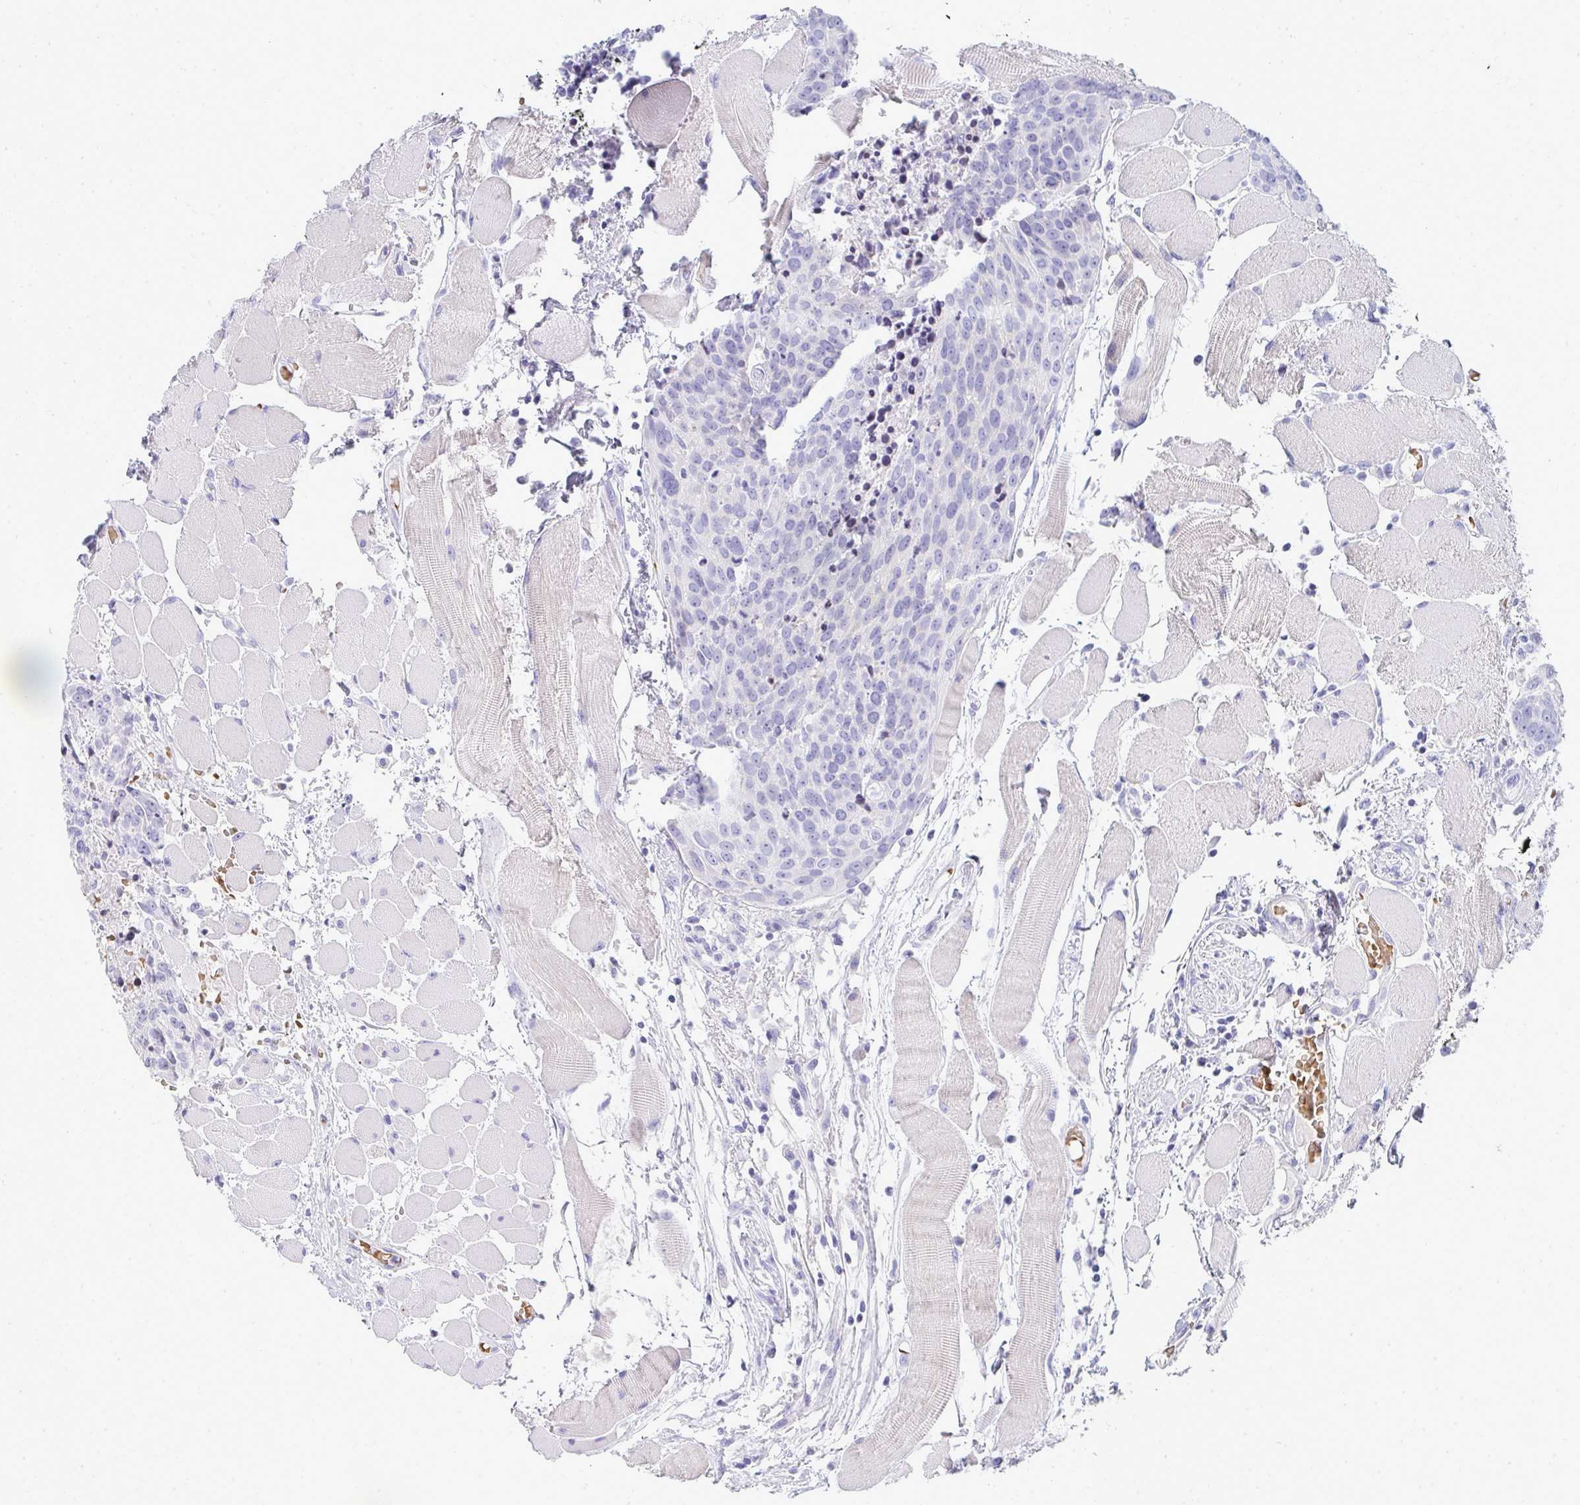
{"staining": {"intensity": "negative", "quantity": "none", "location": "none"}, "tissue": "head and neck cancer", "cell_type": "Tumor cells", "image_type": "cancer", "snomed": [{"axis": "morphology", "description": "Squamous cell carcinoma, NOS"}, {"axis": "topography", "description": "Oral tissue"}, {"axis": "topography", "description": "Head-Neck"}], "caption": "High magnification brightfield microscopy of squamous cell carcinoma (head and neck) stained with DAB (brown) and counterstained with hematoxylin (blue): tumor cells show no significant positivity.", "gene": "ZNF182", "patient": {"sex": "male", "age": 64}}